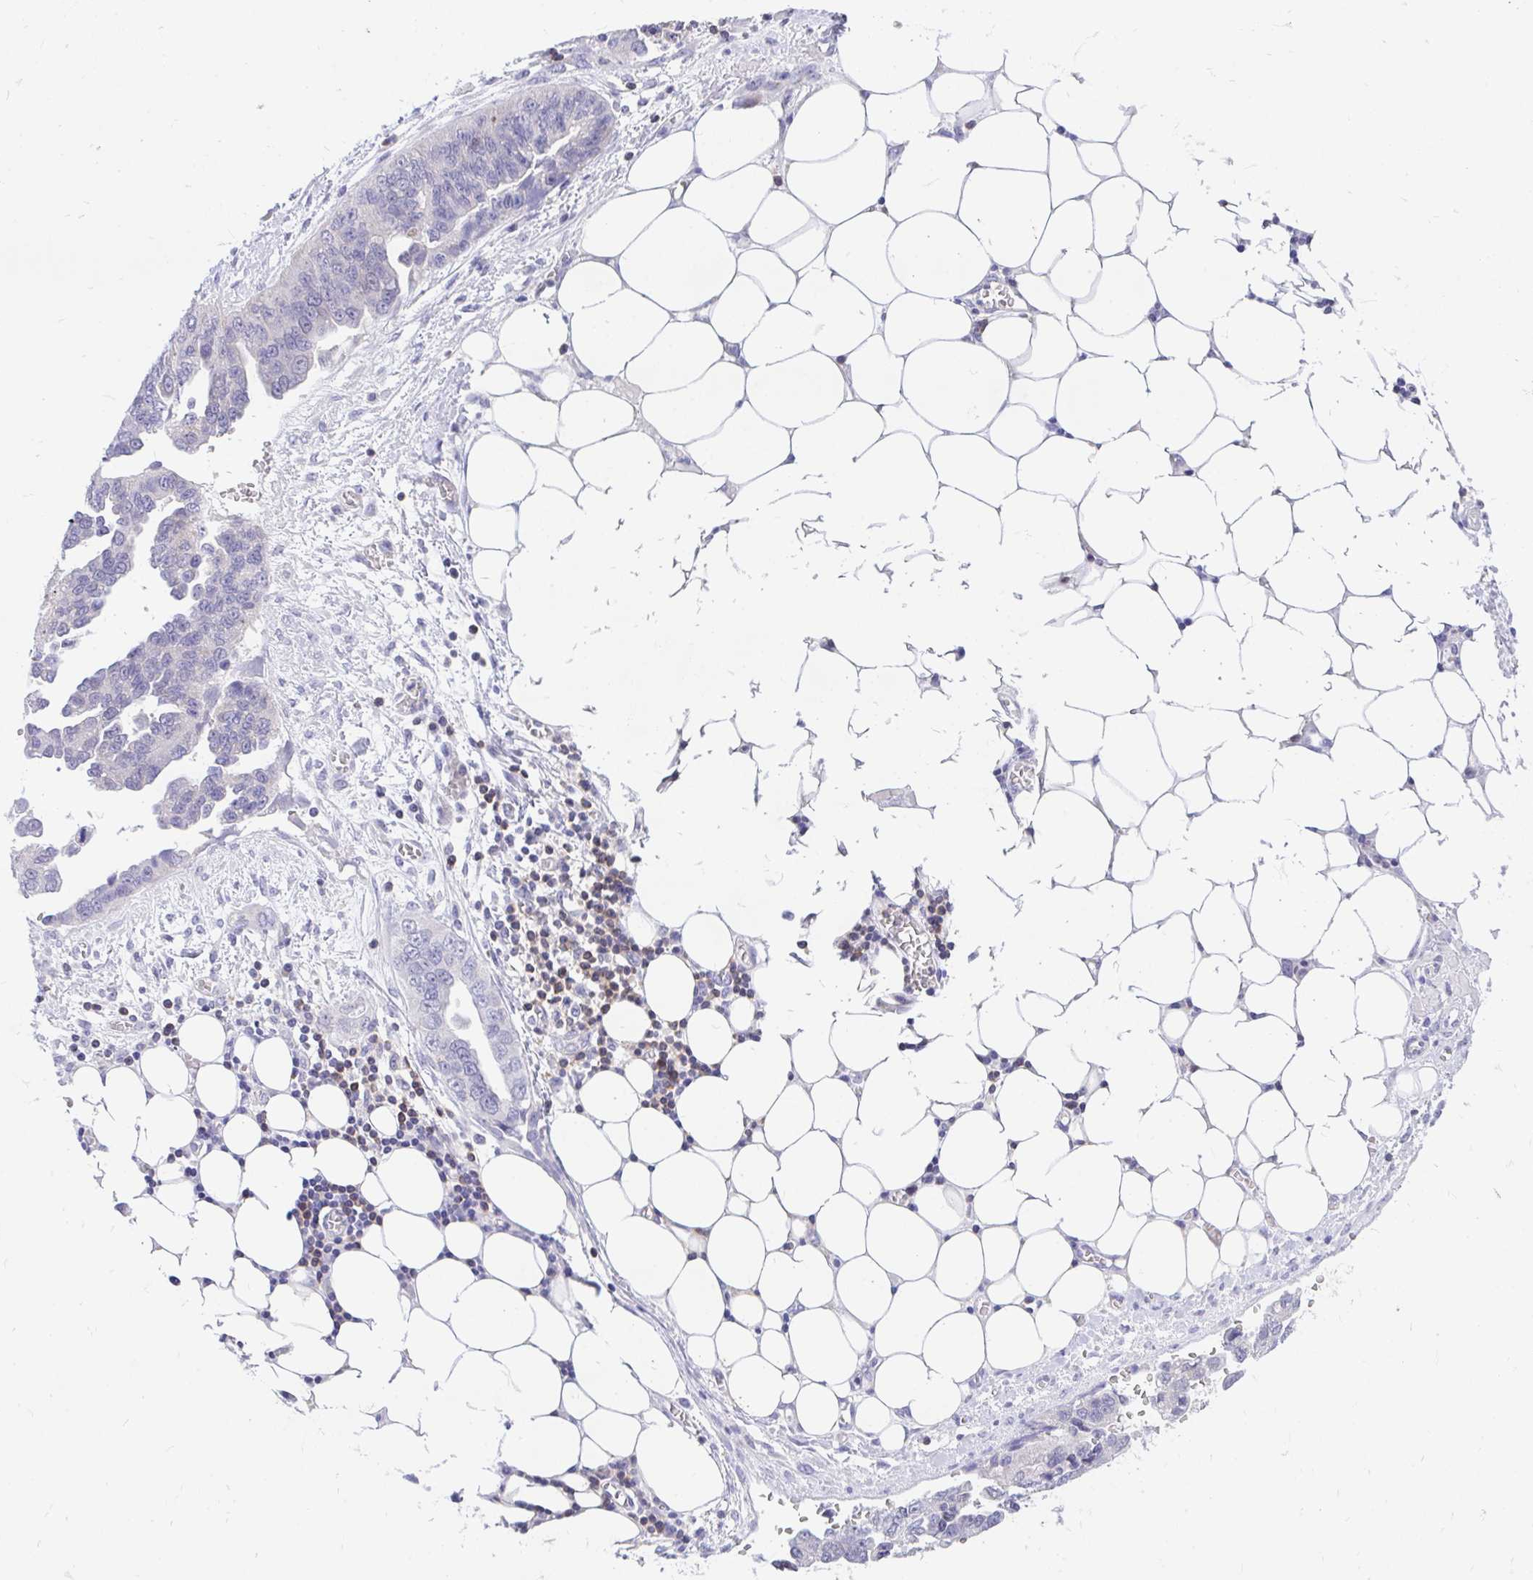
{"staining": {"intensity": "negative", "quantity": "none", "location": "none"}, "tissue": "ovarian cancer", "cell_type": "Tumor cells", "image_type": "cancer", "snomed": [{"axis": "morphology", "description": "Cystadenocarcinoma, serous, NOS"}, {"axis": "topography", "description": "Ovary"}], "caption": "Ovarian cancer (serous cystadenocarcinoma) was stained to show a protein in brown. There is no significant staining in tumor cells.", "gene": "CXCL8", "patient": {"sex": "female", "age": 75}}